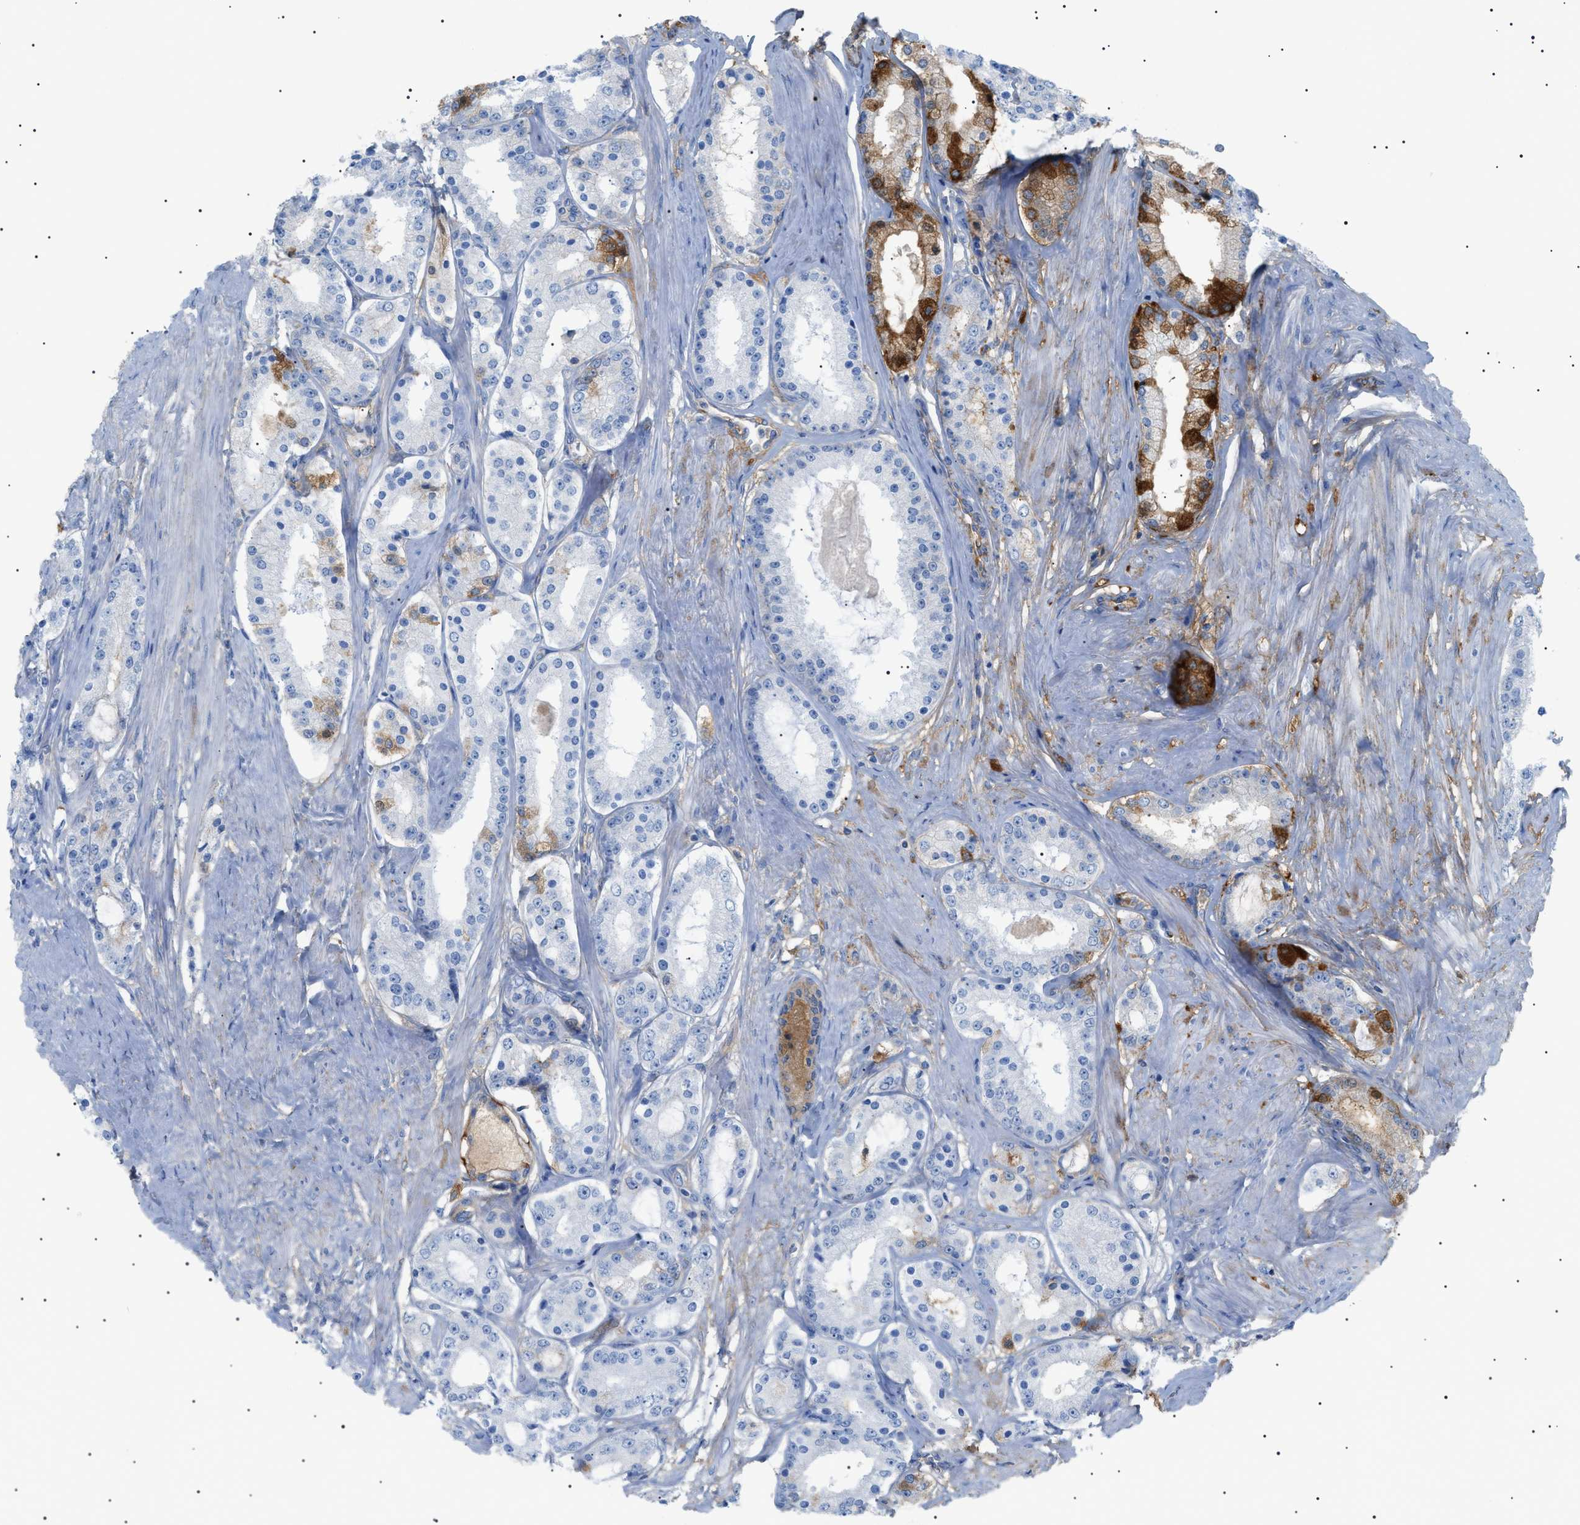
{"staining": {"intensity": "moderate", "quantity": "<25%", "location": "cytoplasmic/membranous"}, "tissue": "prostate cancer", "cell_type": "Tumor cells", "image_type": "cancer", "snomed": [{"axis": "morphology", "description": "Adenocarcinoma, Low grade"}, {"axis": "topography", "description": "Prostate"}], "caption": "About <25% of tumor cells in prostate low-grade adenocarcinoma reveal moderate cytoplasmic/membranous protein staining as visualized by brown immunohistochemical staining.", "gene": "LPA", "patient": {"sex": "male", "age": 63}}